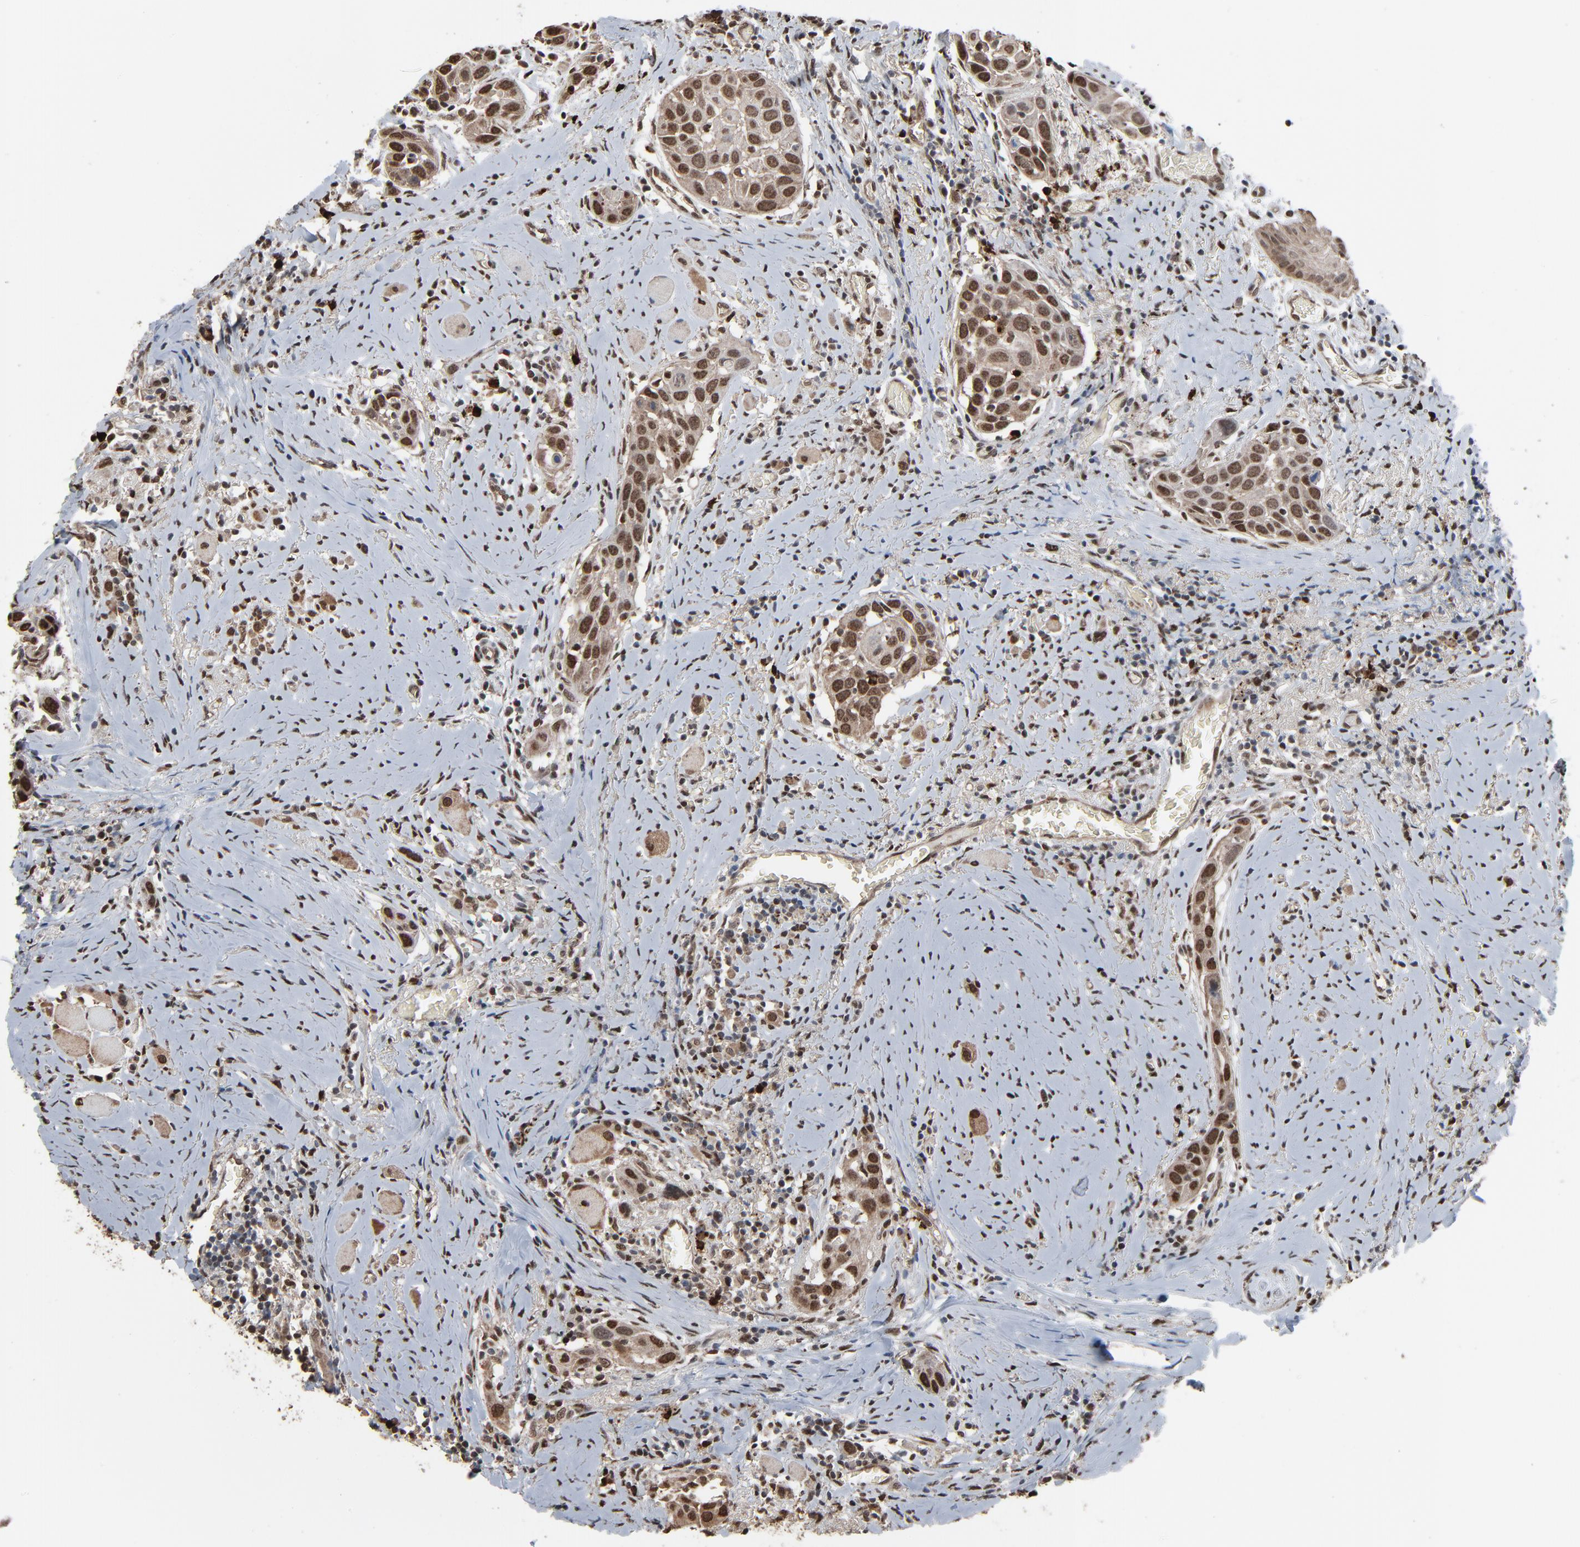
{"staining": {"intensity": "moderate", "quantity": ">75%", "location": "cytoplasmic/membranous,nuclear"}, "tissue": "head and neck cancer", "cell_type": "Tumor cells", "image_type": "cancer", "snomed": [{"axis": "morphology", "description": "Squamous cell carcinoma, NOS"}, {"axis": "topography", "description": "Oral tissue"}, {"axis": "topography", "description": "Head-Neck"}], "caption": "Head and neck cancer (squamous cell carcinoma) tissue reveals moderate cytoplasmic/membranous and nuclear staining in about >75% of tumor cells", "gene": "MEIS2", "patient": {"sex": "female", "age": 50}}